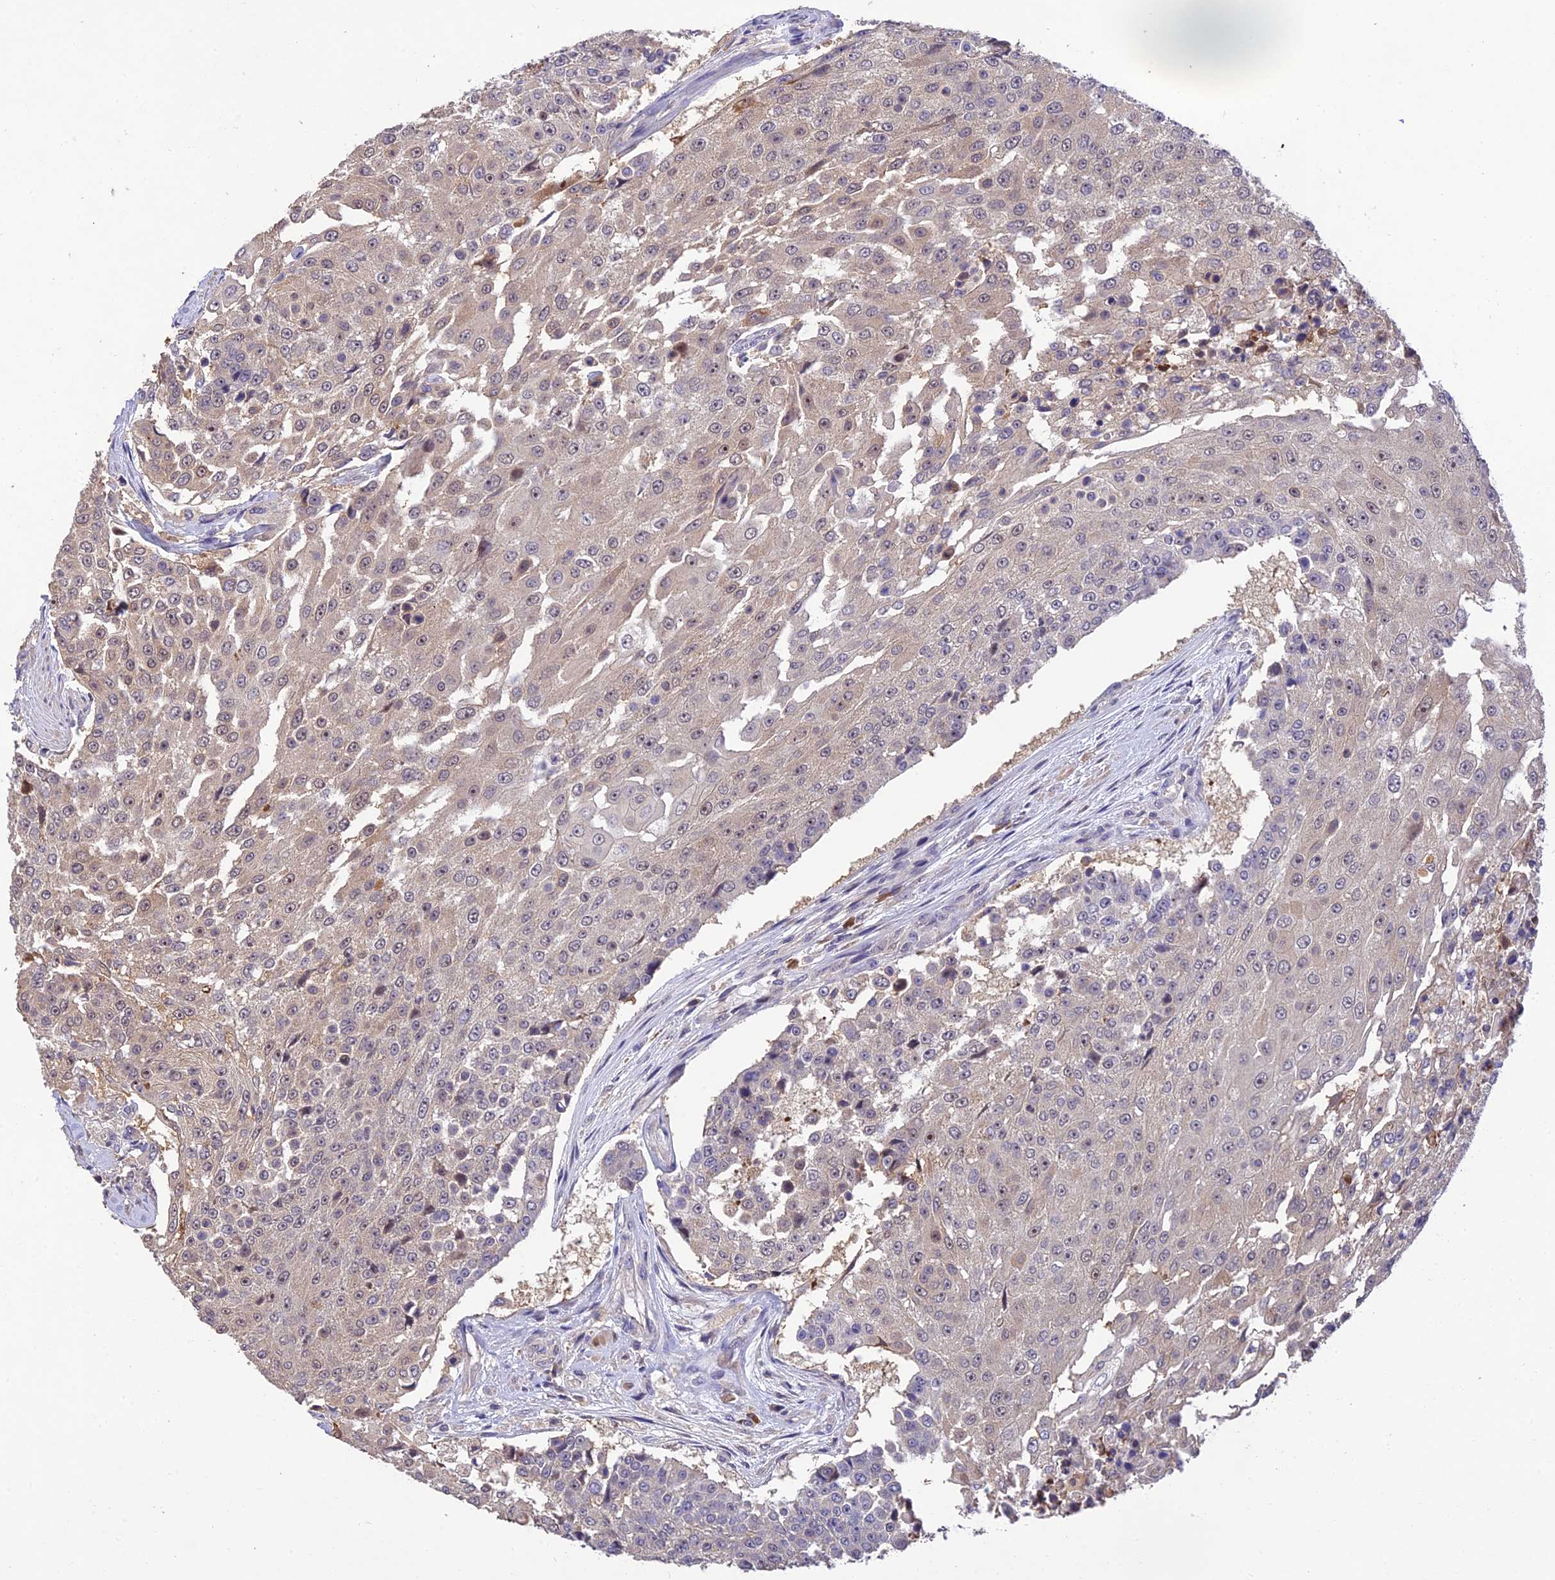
{"staining": {"intensity": "weak", "quantity": "<25%", "location": "nuclear"}, "tissue": "urothelial cancer", "cell_type": "Tumor cells", "image_type": "cancer", "snomed": [{"axis": "morphology", "description": "Urothelial carcinoma, High grade"}, {"axis": "topography", "description": "Urinary bladder"}], "caption": "IHC of human urothelial carcinoma (high-grade) demonstrates no staining in tumor cells.", "gene": "DENND5B", "patient": {"sex": "female", "age": 63}}